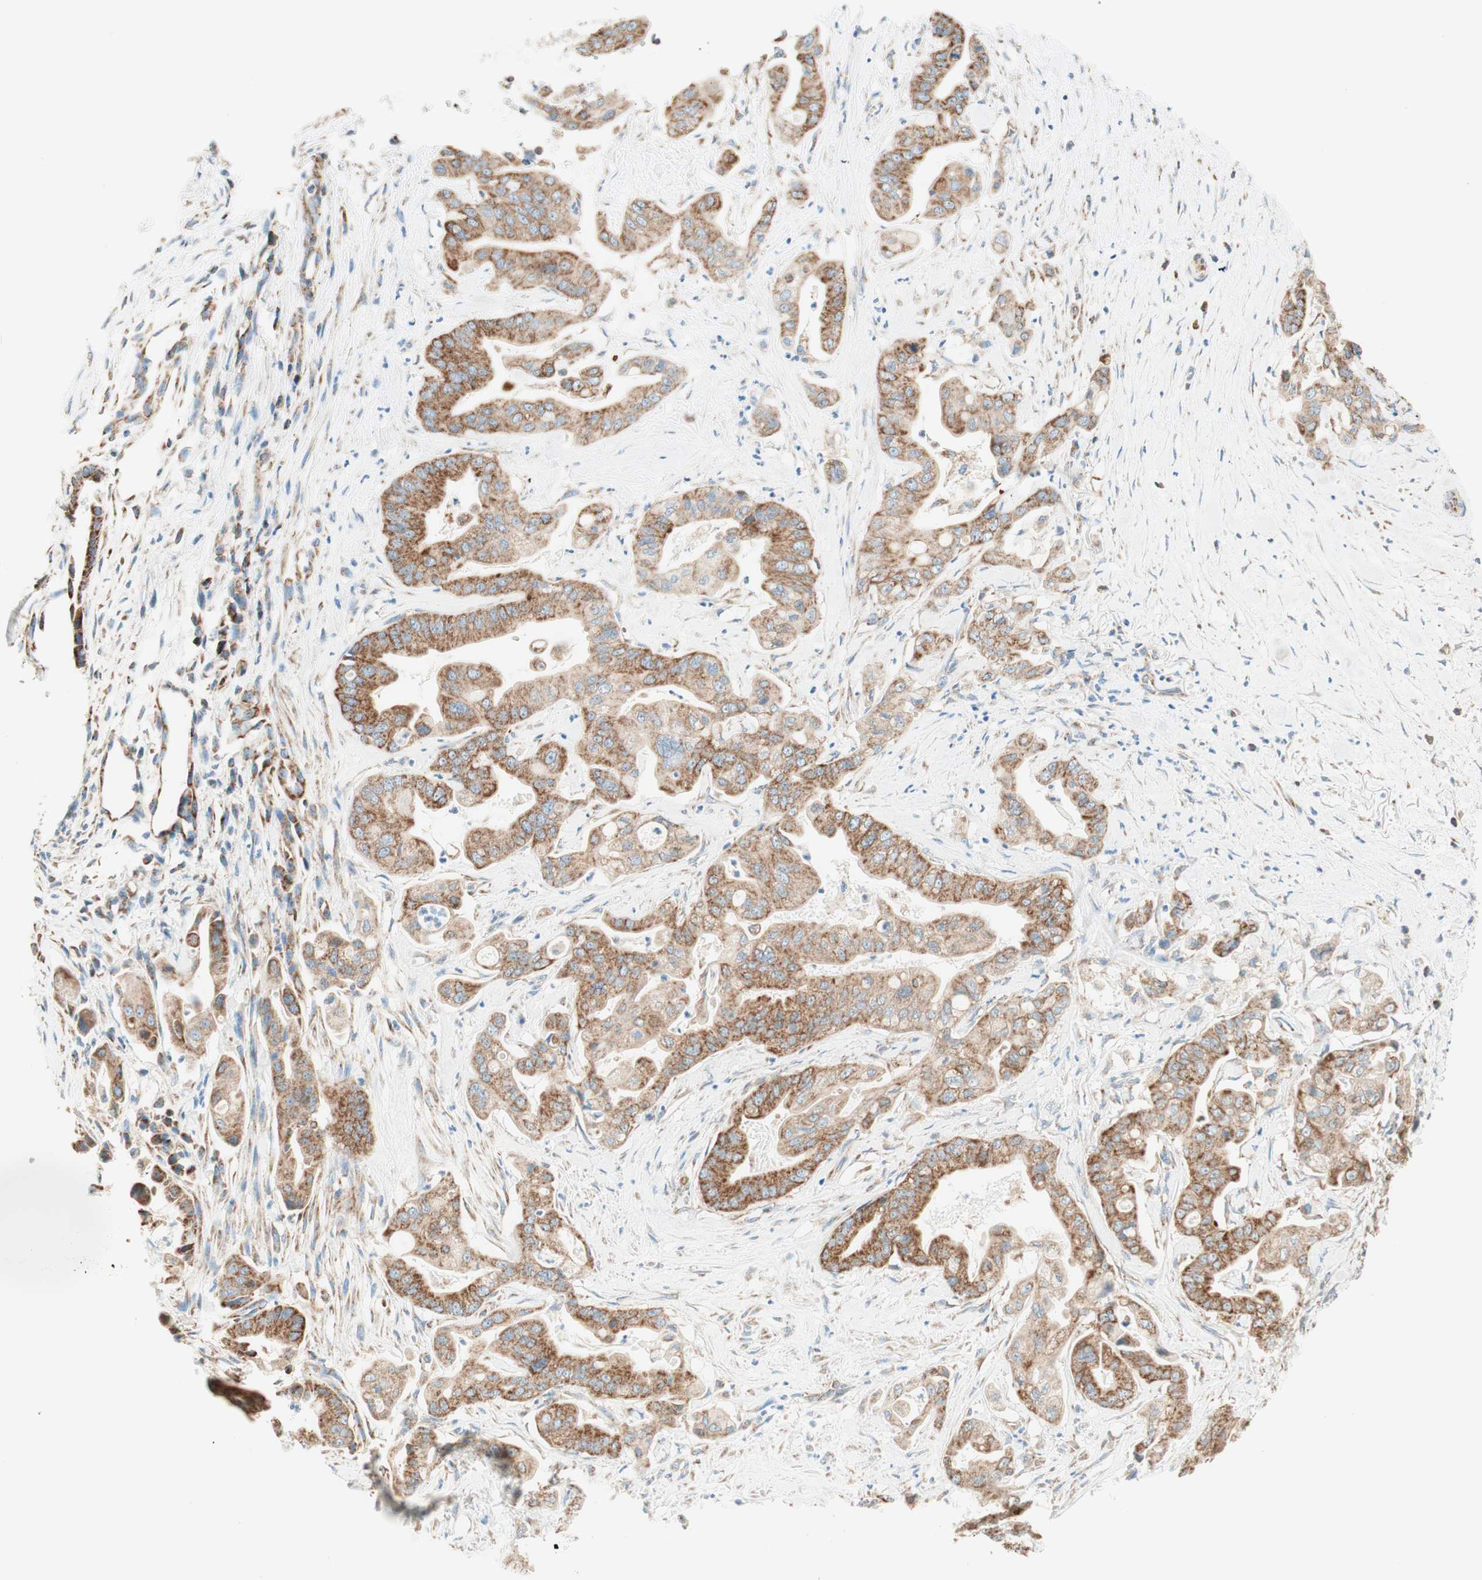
{"staining": {"intensity": "moderate", "quantity": ">75%", "location": "cytoplasmic/membranous"}, "tissue": "pancreatic cancer", "cell_type": "Tumor cells", "image_type": "cancer", "snomed": [{"axis": "morphology", "description": "Adenocarcinoma, NOS"}, {"axis": "topography", "description": "Pancreas"}], "caption": "The immunohistochemical stain highlights moderate cytoplasmic/membranous expression in tumor cells of pancreatic cancer tissue.", "gene": "TOMM20", "patient": {"sex": "female", "age": 75}}